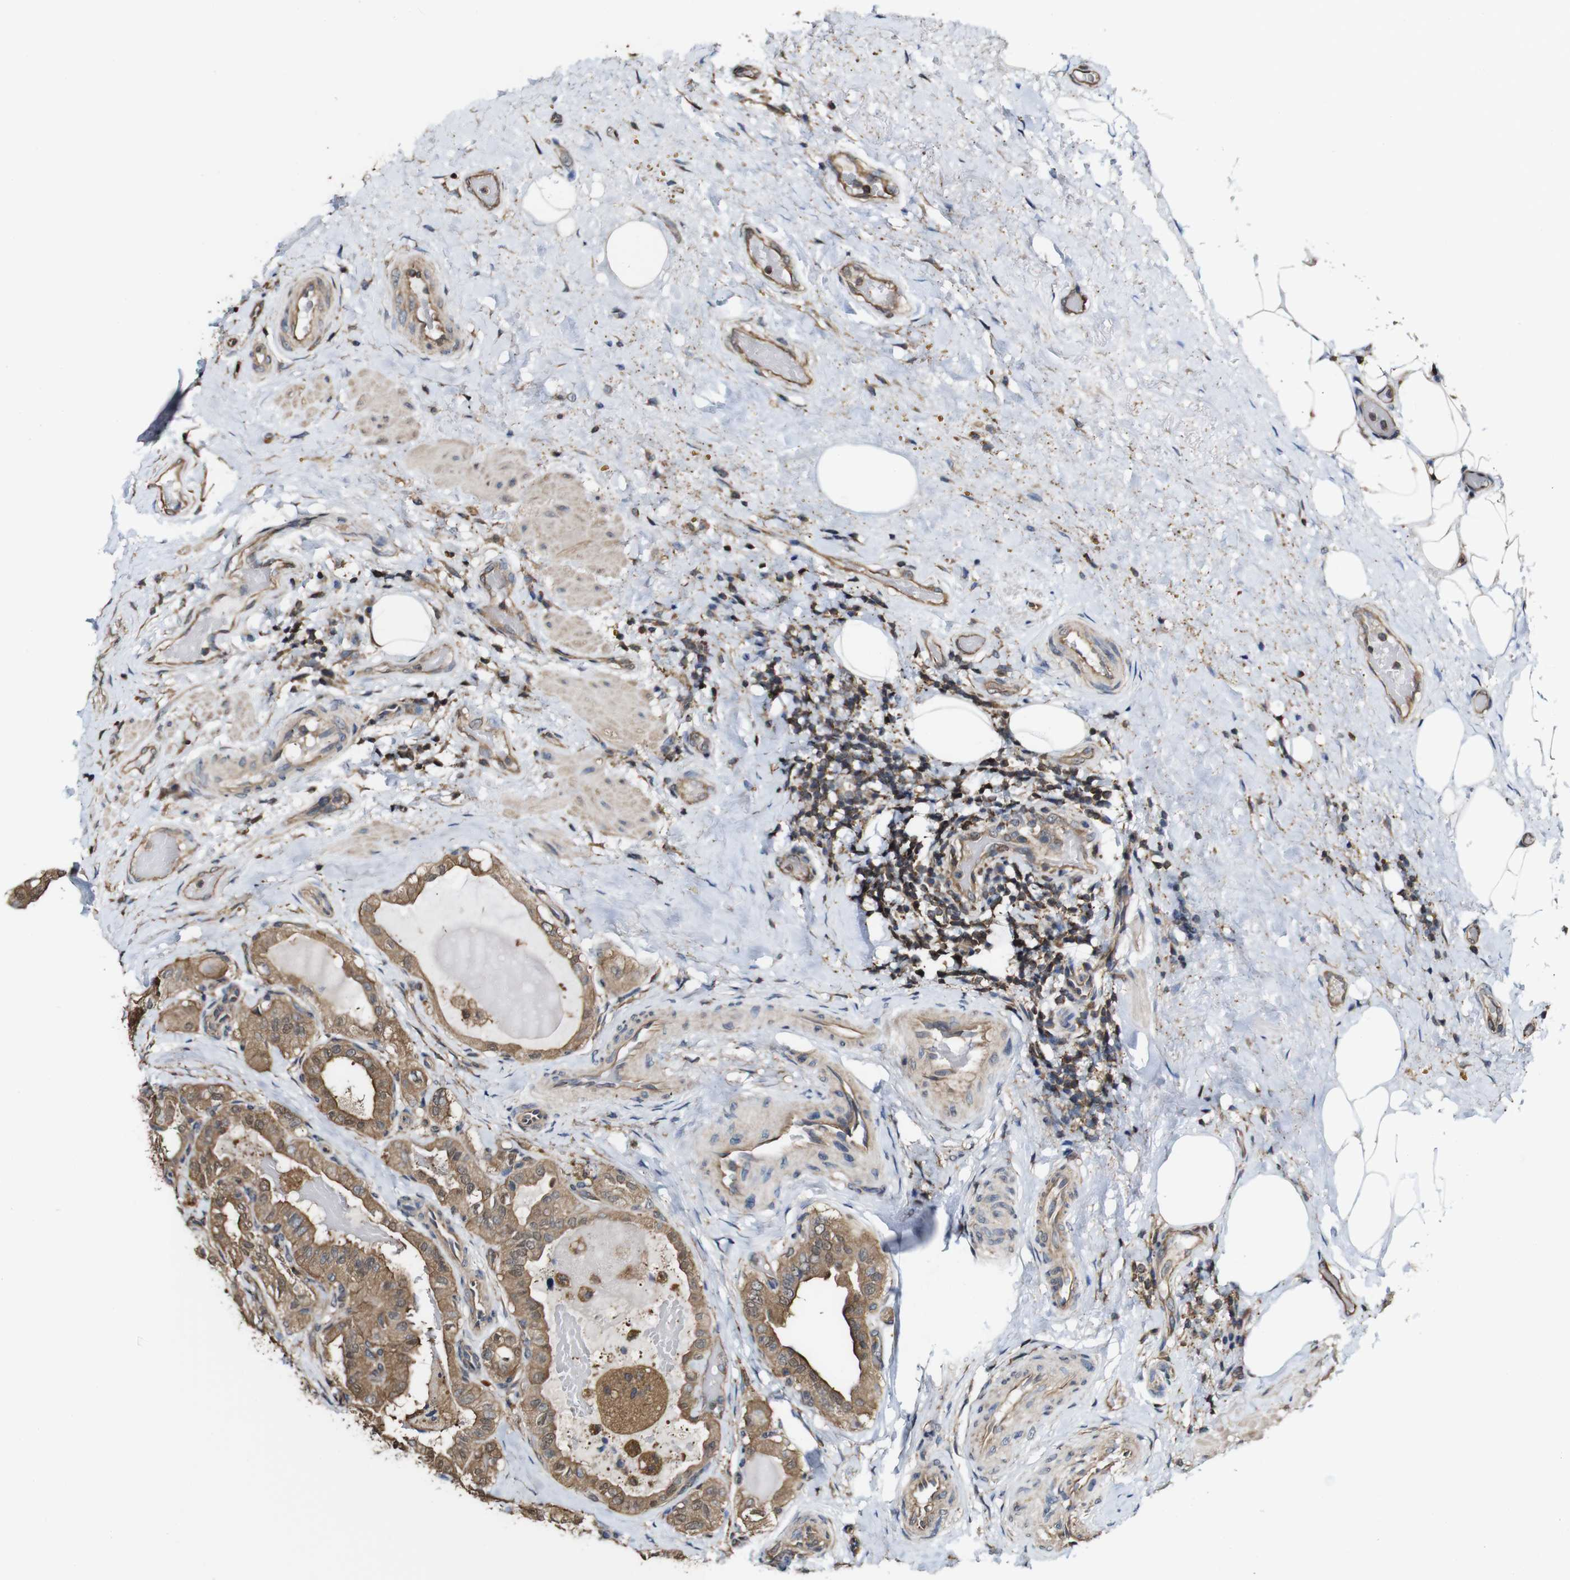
{"staining": {"intensity": "moderate", "quantity": ">75%", "location": "cytoplasmic/membranous"}, "tissue": "thyroid cancer", "cell_type": "Tumor cells", "image_type": "cancer", "snomed": [{"axis": "morphology", "description": "Papillary adenocarcinoma, NOS"}, {"axis": "topography", "description": "Thyroid gland"}], "caption": "Brown immunohistochemical staining in thyroid papillary adenocarcinoma exhibits moderate cytoplasmic/membranous expression in about >75% of tumor cells.", "gene": "PTPRR", "patient": {"sex": "male", "age": 77}}